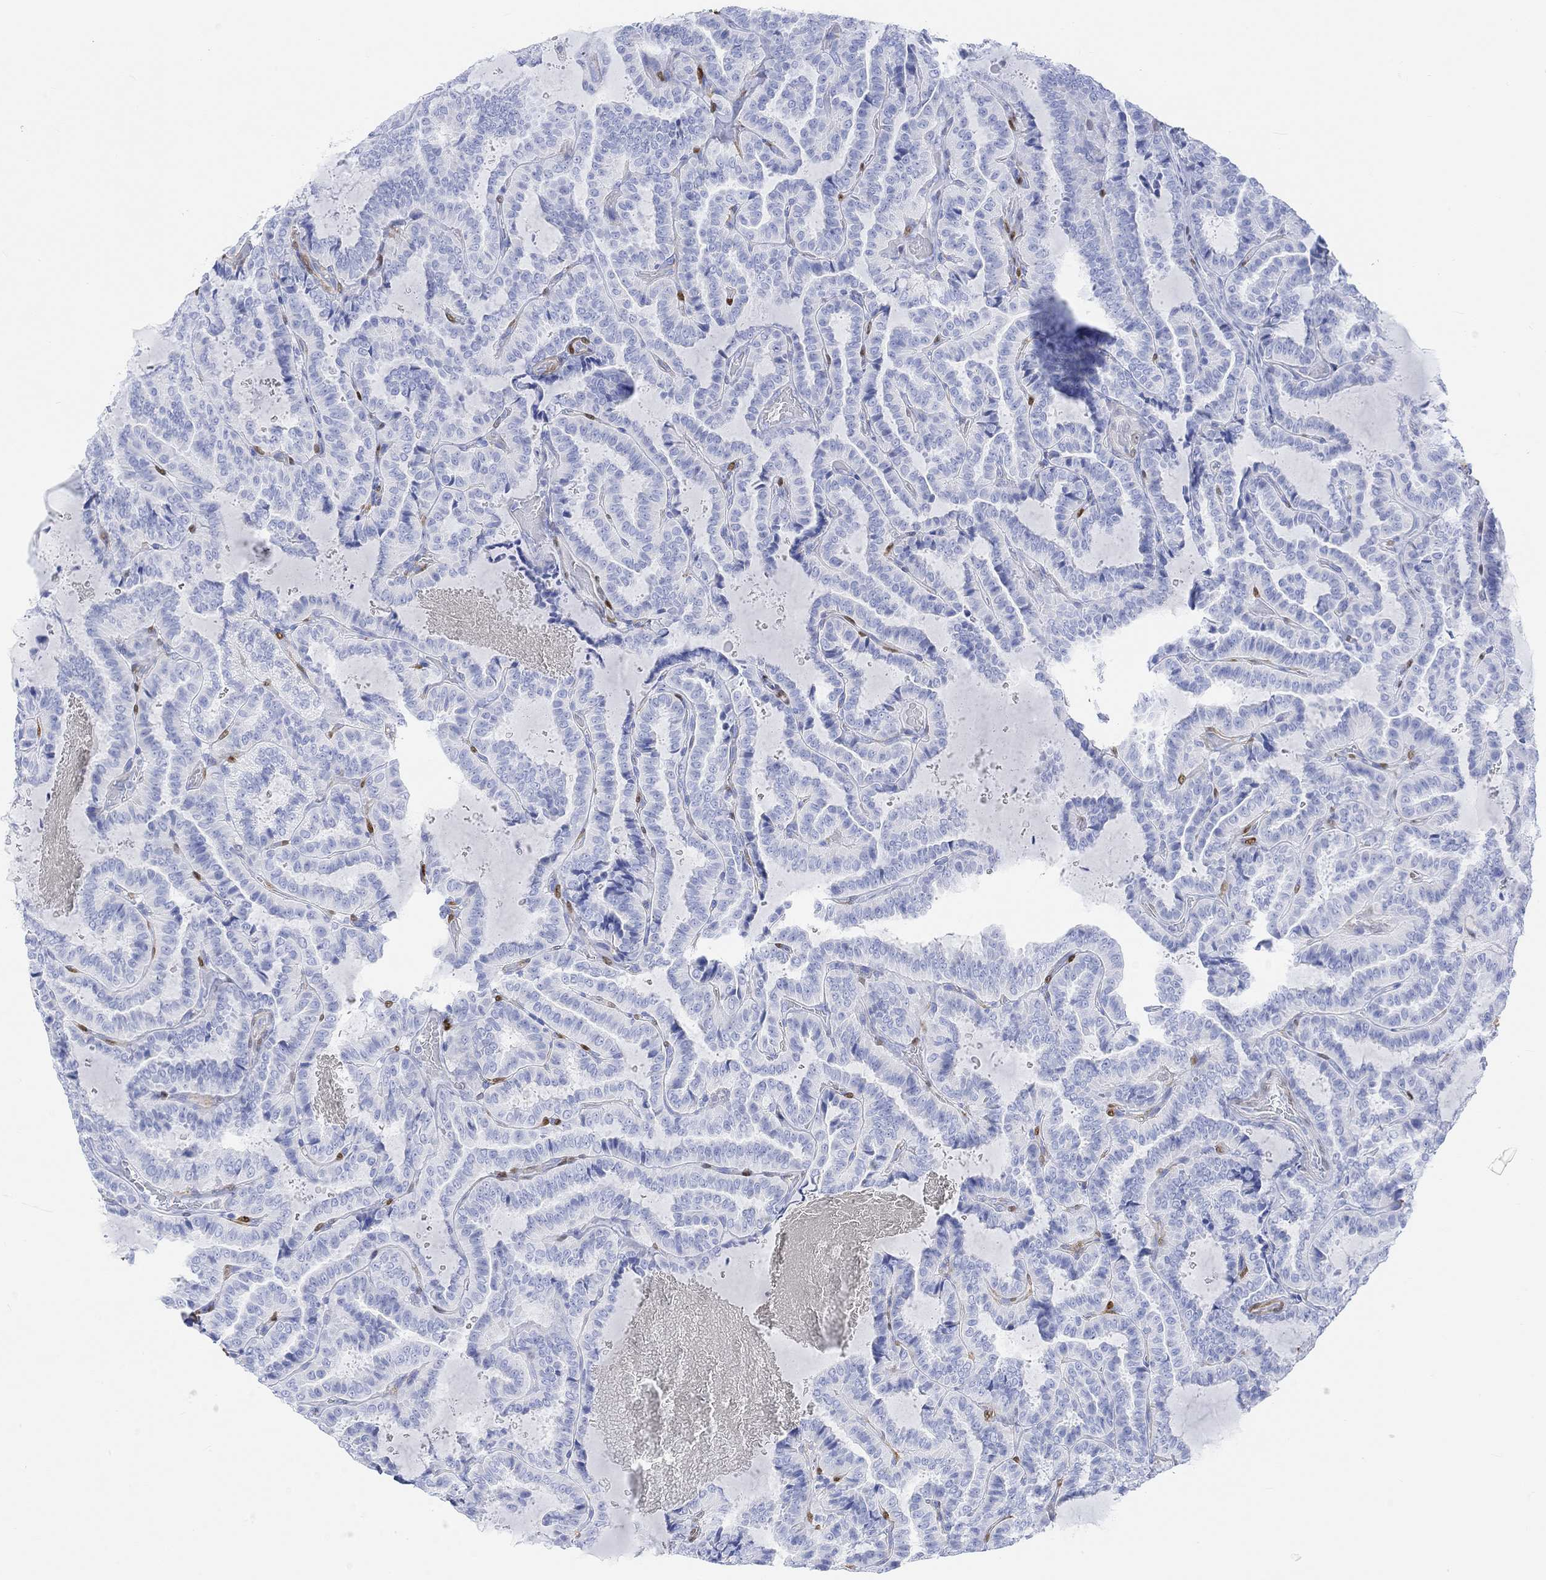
{"staining": {"intensity": "negative", "quantity": "none", "location": "none"}, "tissue": "thyroid cancer", "cell_type": "Tumor cells", "image_type": "cancer", "snomed": [{"axis": "morphology", "description": "Papillary adenocarcinoma, NOS"}, {"axis": "topography", "description": "Thyroid gland"}], "caption": "Immunohistochemical staining of thyroid cancer (papillary adenocarcinoma) exhibits no significant positivity in tumor cells.", "gene": "TPPP3", "patient": {"sex": "female", "age": 39}}